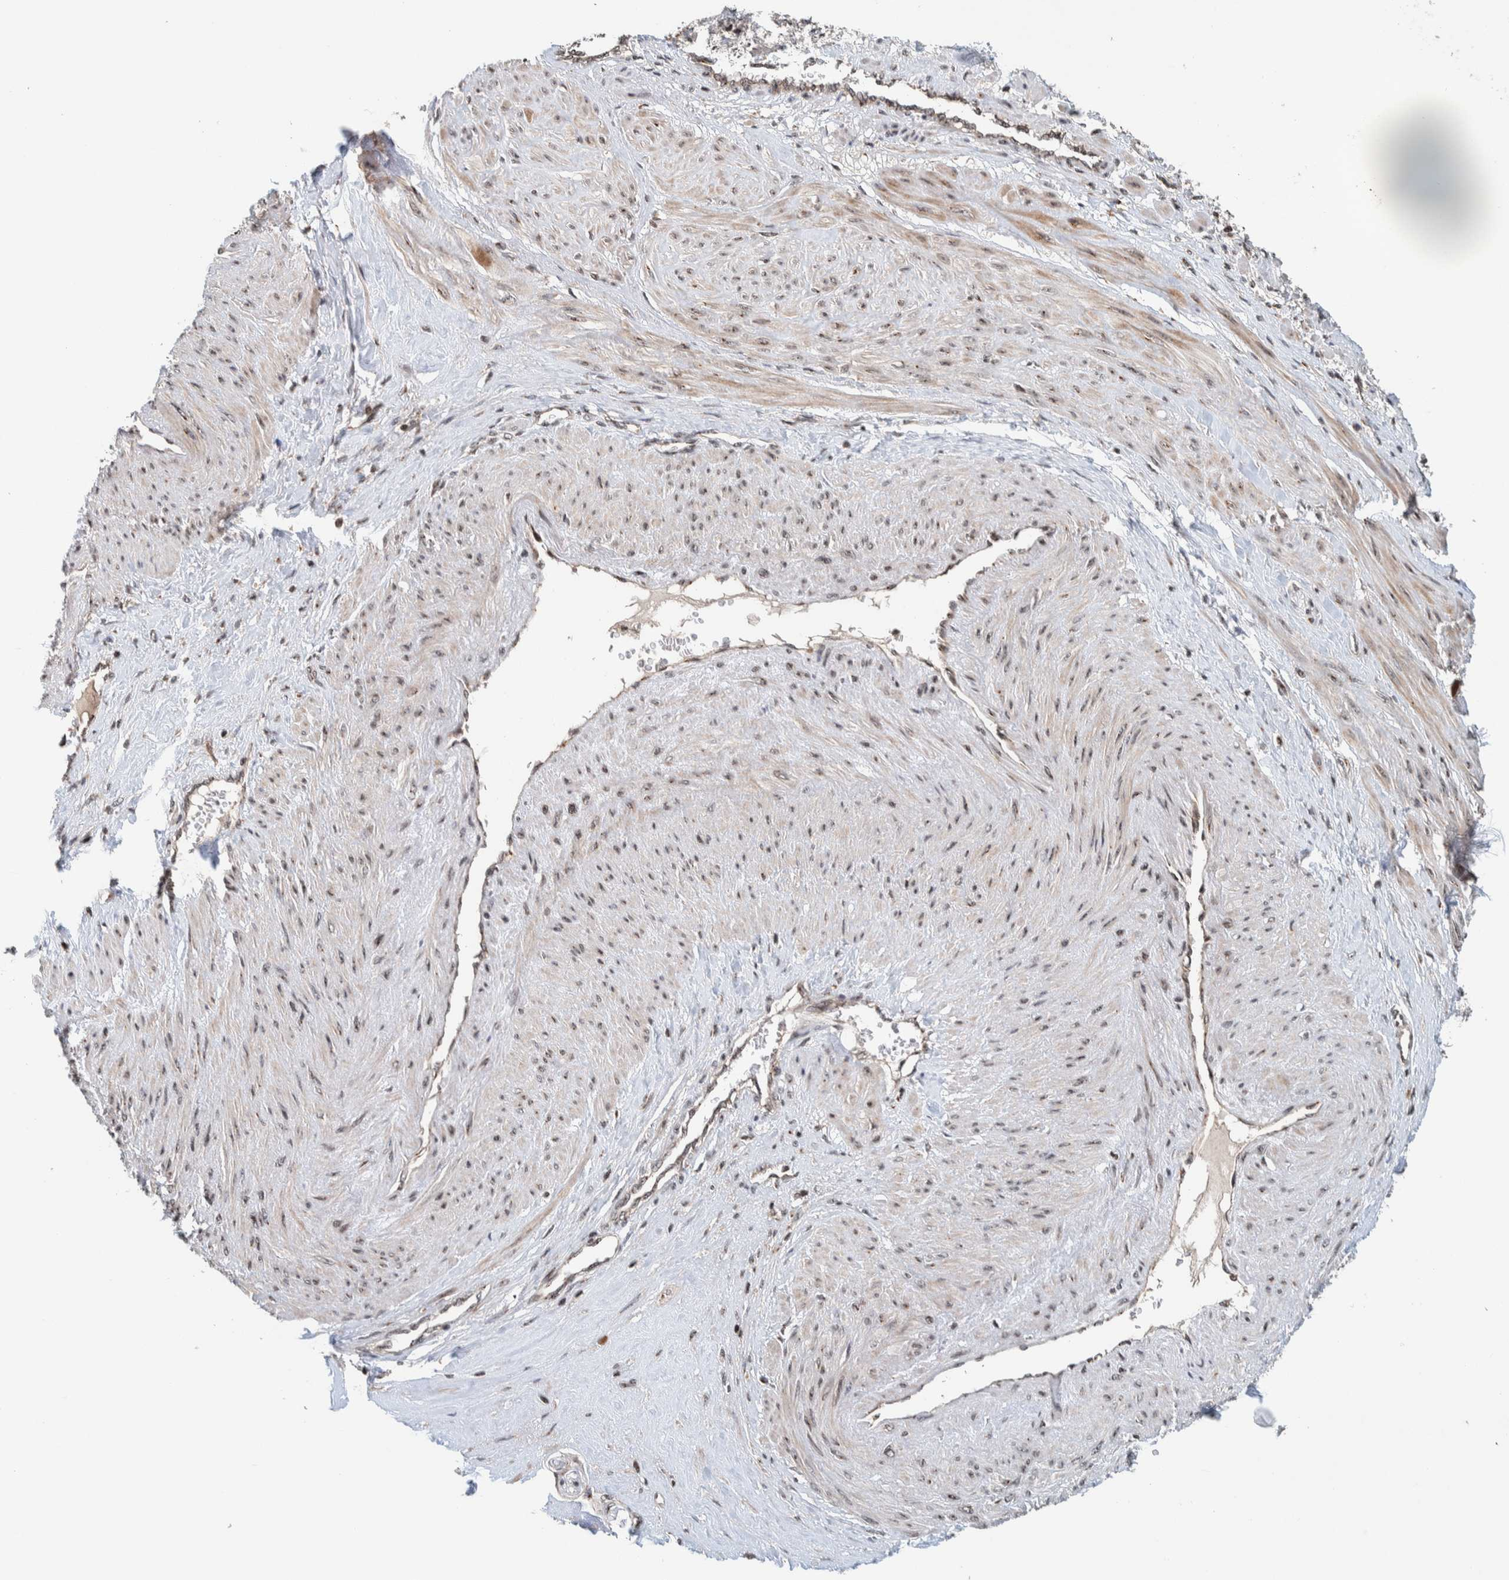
{"staining": {"intensity": "weak", "quantity": ">75%", "location": "cytoplasmic/membranous,nuclear"}, "tissue": "smooth muscle", "cell_type": "Smooth muscle cells", "image_type": "normal", "snomed": [{"axis": "morphology", "description": "Normal tissue, NOS"}, {"axis": "topography", "description": "Endometrium"}], "caption": "Smooth muscle cells show weak cytoplasmic/membranous,nuclear staining in about >75% of cells in normal smooth muscle.", "gene": "CCDC182", "patient": {"sex": "female", "age": 33}}